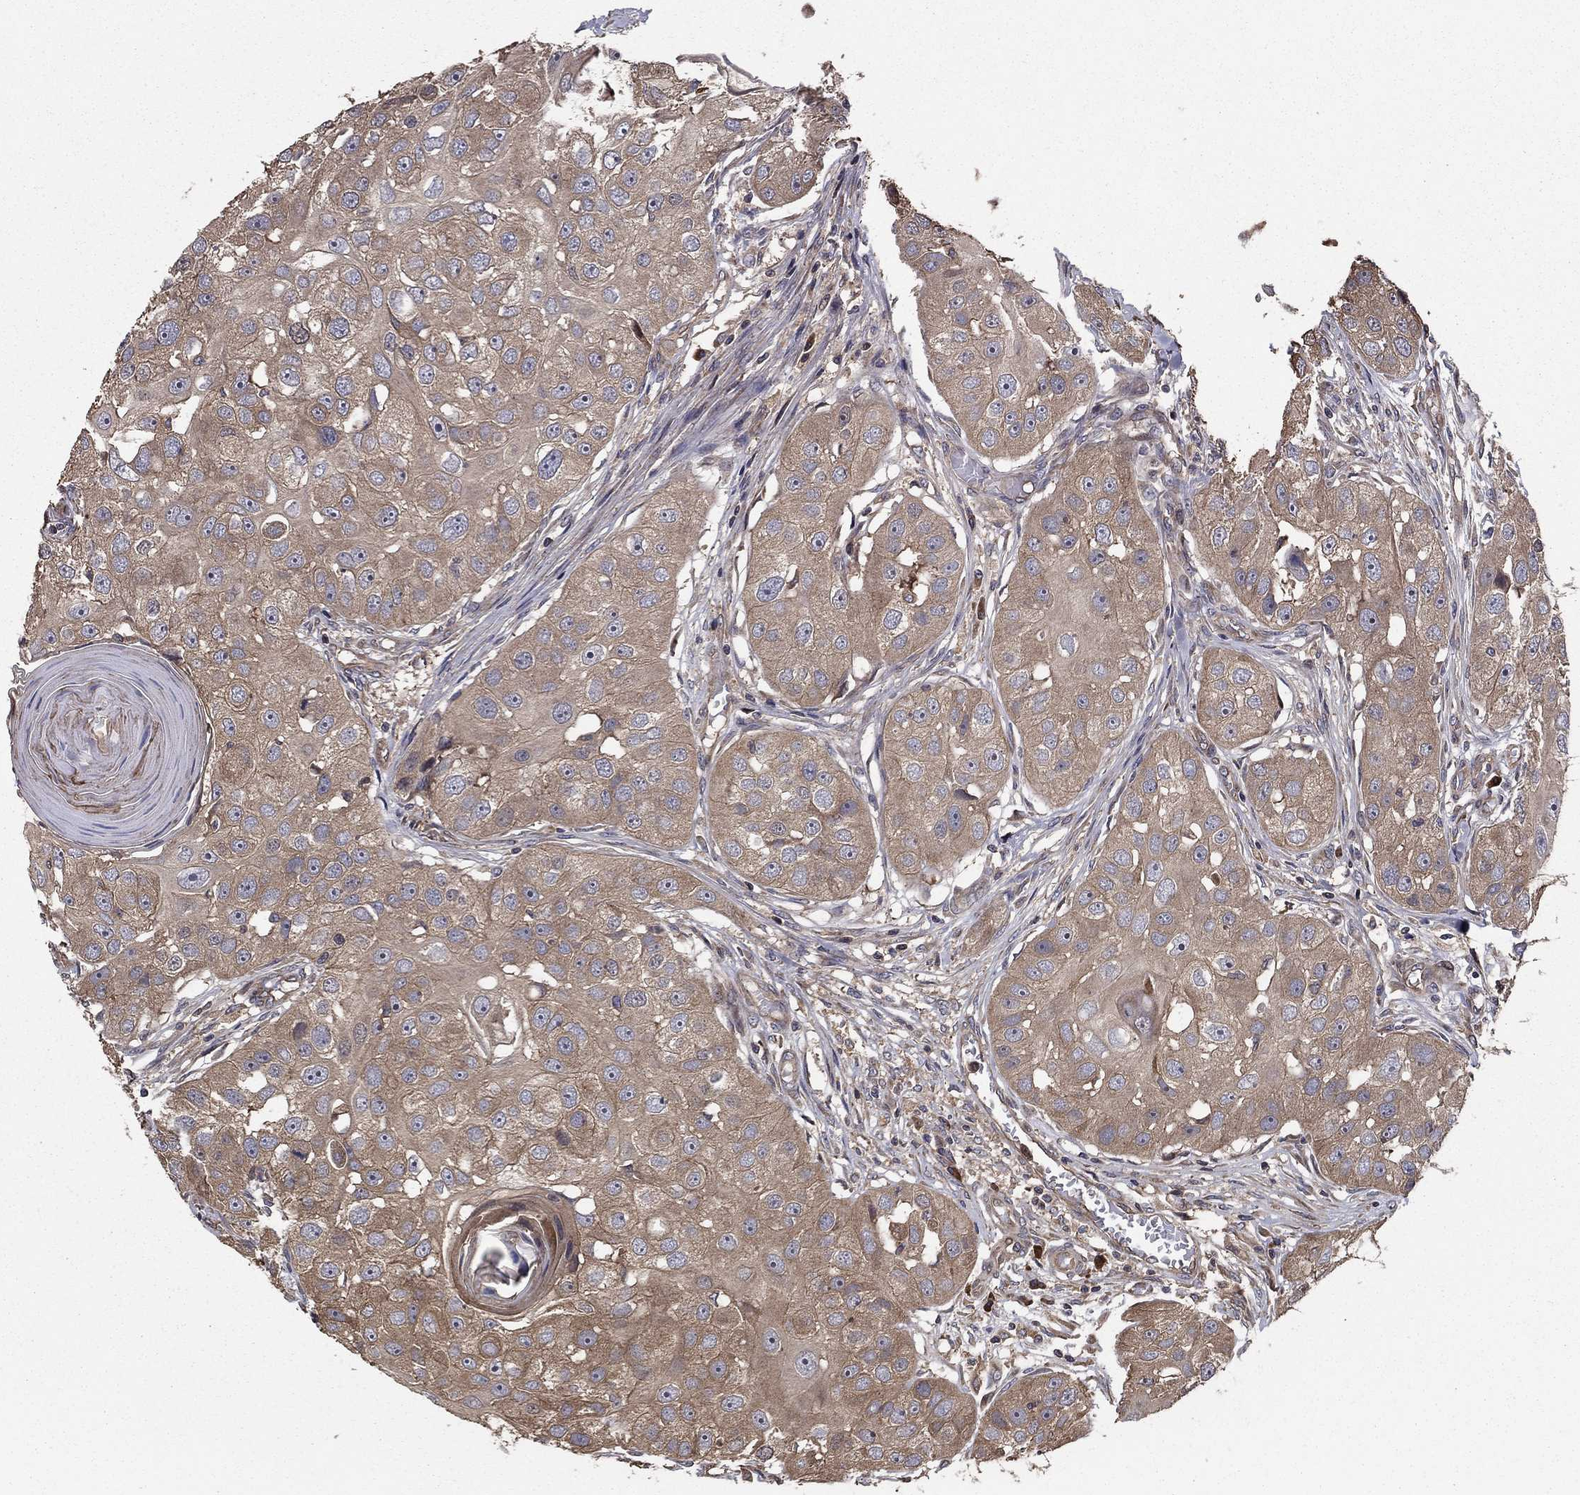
{"staining": {"intensity": "weak", "quantity": ">75%", "location": "cytoplasmic/membranous"}, "tissue": "head and neck cancer", "cell_type": "Tumor cells", "image_type": "cancer", "snomed": [{"axis": "morphology", "description": "Normal tissue, NOS"}, {"axis": "morphology", "description": "Squamous cell carcinoma, NOS"}, {"axis": "topography", "description": "Skeletal muscle"}, {"axis": "topography", "description": "Head-Neck"}], "caption": "The photomicrograph reveals immunohistochemical staining of head and neck squamous cell carcinoma. There is weak cytoplasmic/membranous positivity is present in about >75% of tumor cells.", "gene": "BABAM2", "patient": {"sex": "male", "age": 51}}